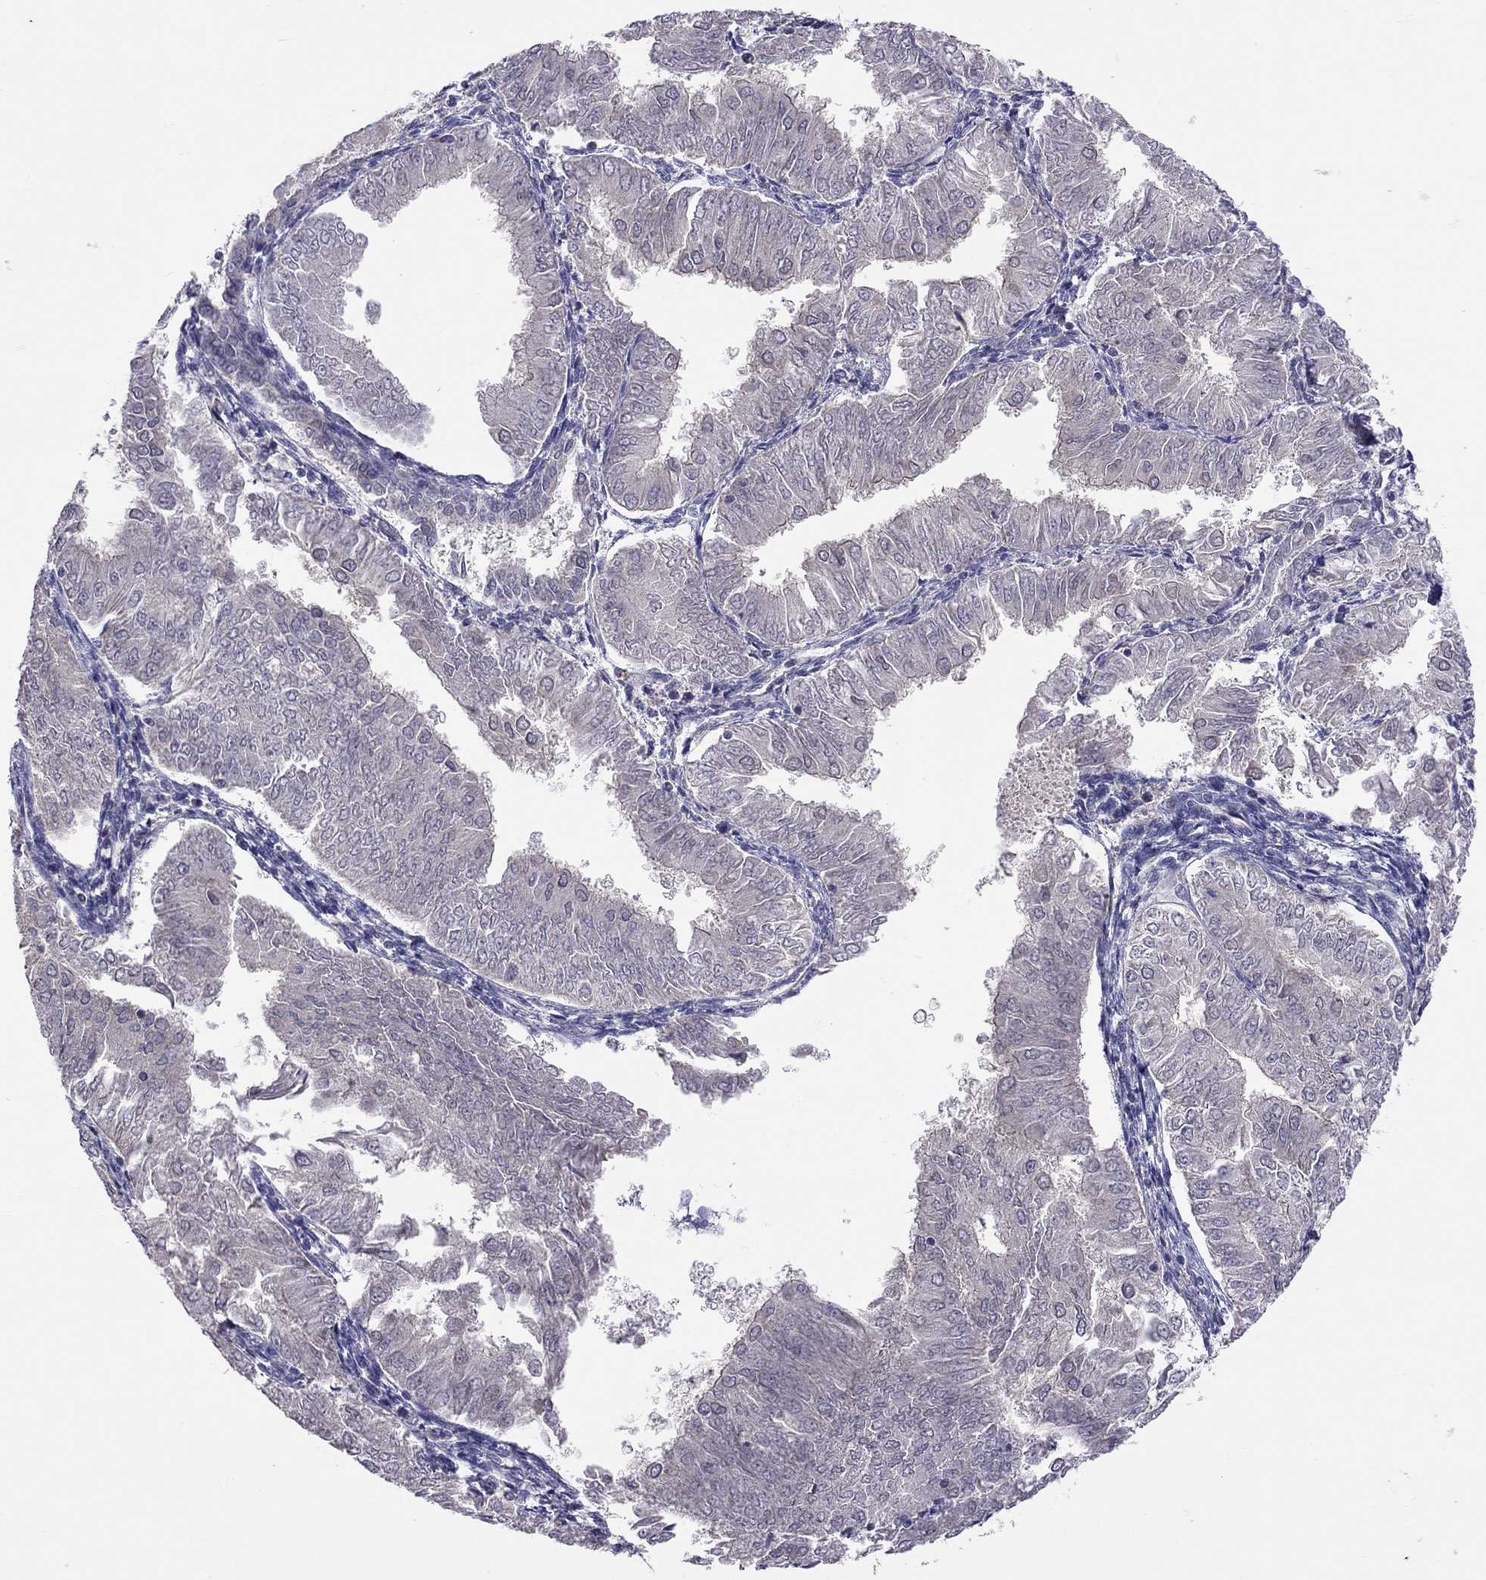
{"staining": {"intensity": "negative", "quantity": "none", "location": "none"}, "tissue": "endometrial cancer", "cell_type": "Tumor cells", "image_type": "cancer", "snomed": [{"axis": "morphology", "description": "Adenocarcinoma, NOS"}, {"axis": "topography", "description": "Endometrium"}], "caption": "Tumor cells are negative for protein expression in human adenocarcinoma (endometrial).", "gene": "RTP5", "patient": {"sex": "female", "age": 53}}